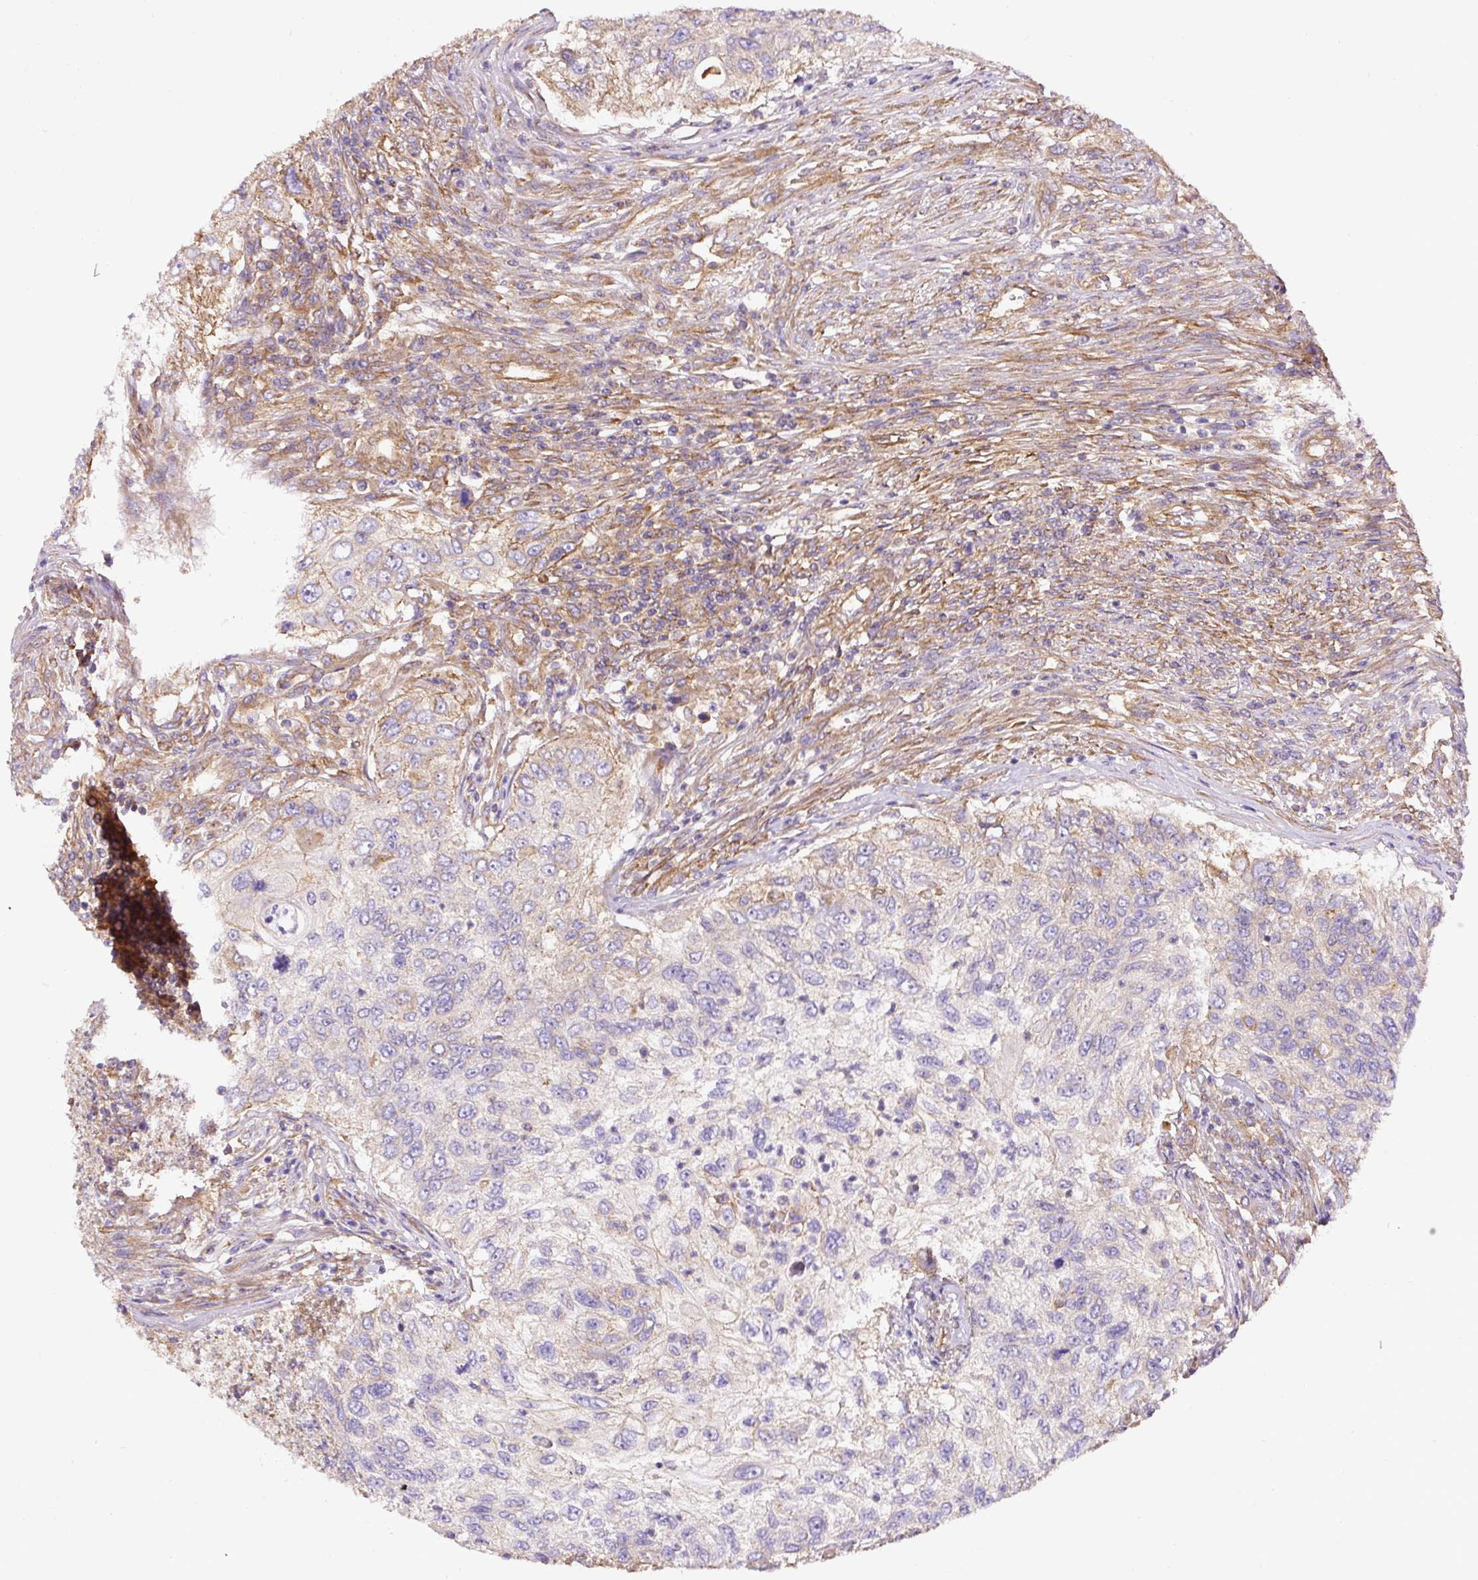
{"staining": {"intensity": "weak", "quantity": "<25%", "location": "cytoplasmic/membranous"}, "tissue": "urothelial cancer", "cell_type": "Tumor cells", "image_type": "cancer", "snomed": [{"axis": "morphology", "description": "Urothelial carcinoma, High grade"}, {"axis": "topography", "description": "Urinary bladder"}], "caption": "High power microscopy image of an immunohistochemistry (IHC) image of urothelial cancer, revealing no significant positivity in tumor cells. Brightfield microscopy of immunohistochemistry stained with DAB (3,3'-diaminobenzidine) (brown) and hematoxylin (blue), captured at high magnification.", "gene": "DCTN1", "patient": {"sex": "female", "age": 60}}